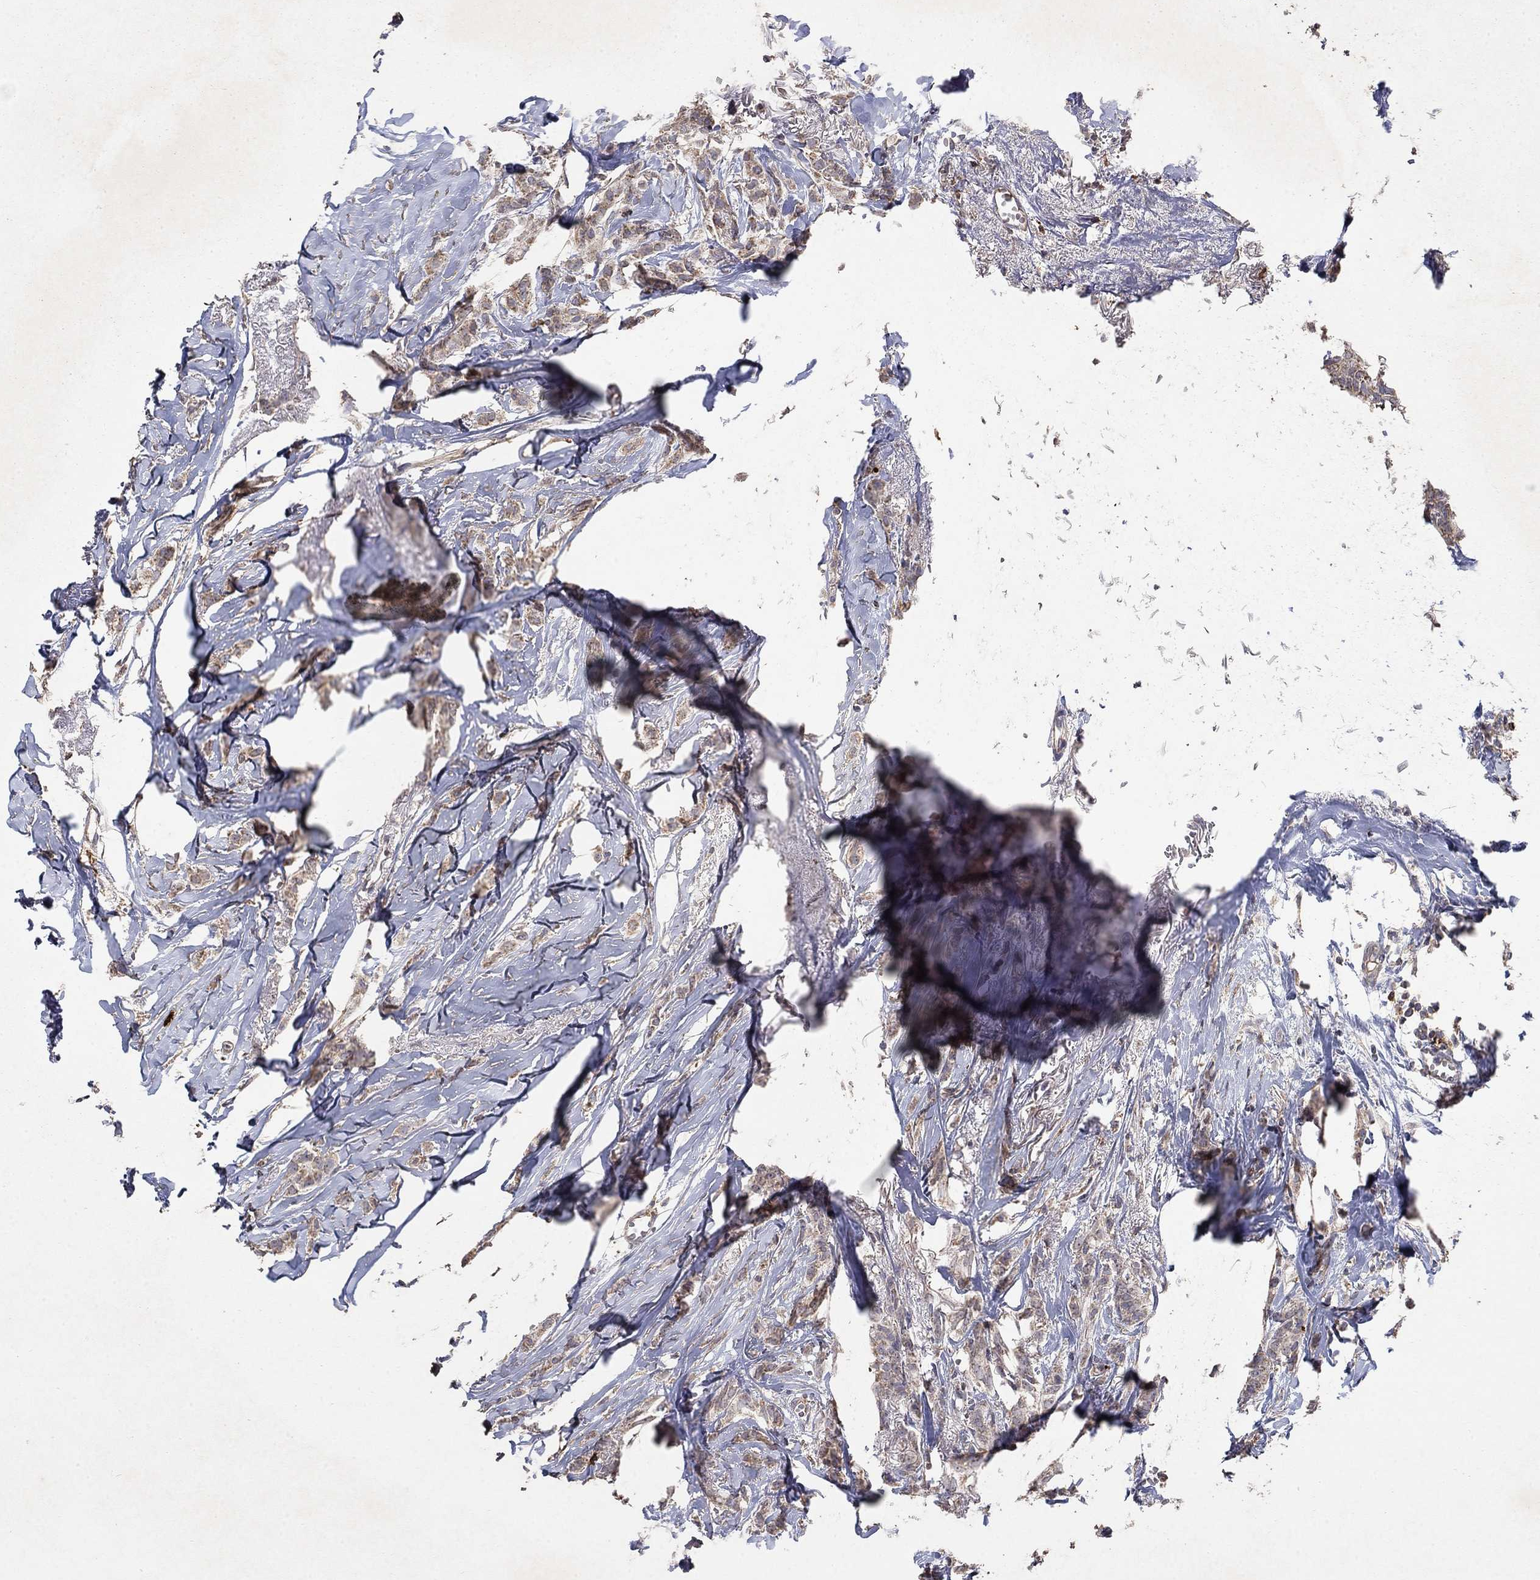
{"staining": {"intensity": "weak", "quantity": ">75%", "location": "cytoplasmic/membranous"}, "tissue": "breast cancer", "cell_type": "Tumor cells", "image_type": "cancer", "snomed": [{"axis": "morphology", "description": "Duct carcinoma"}, {"axis": "topography", "description": "Breast"}], "caption": "Breast infiltrating ductal carcinoma stained with IHC displays weak cytoplasmic/membranous expression in about >75% of tumor cells.", "gene": "GPSM1", "patient": {"sex": "female", "age": 85}}